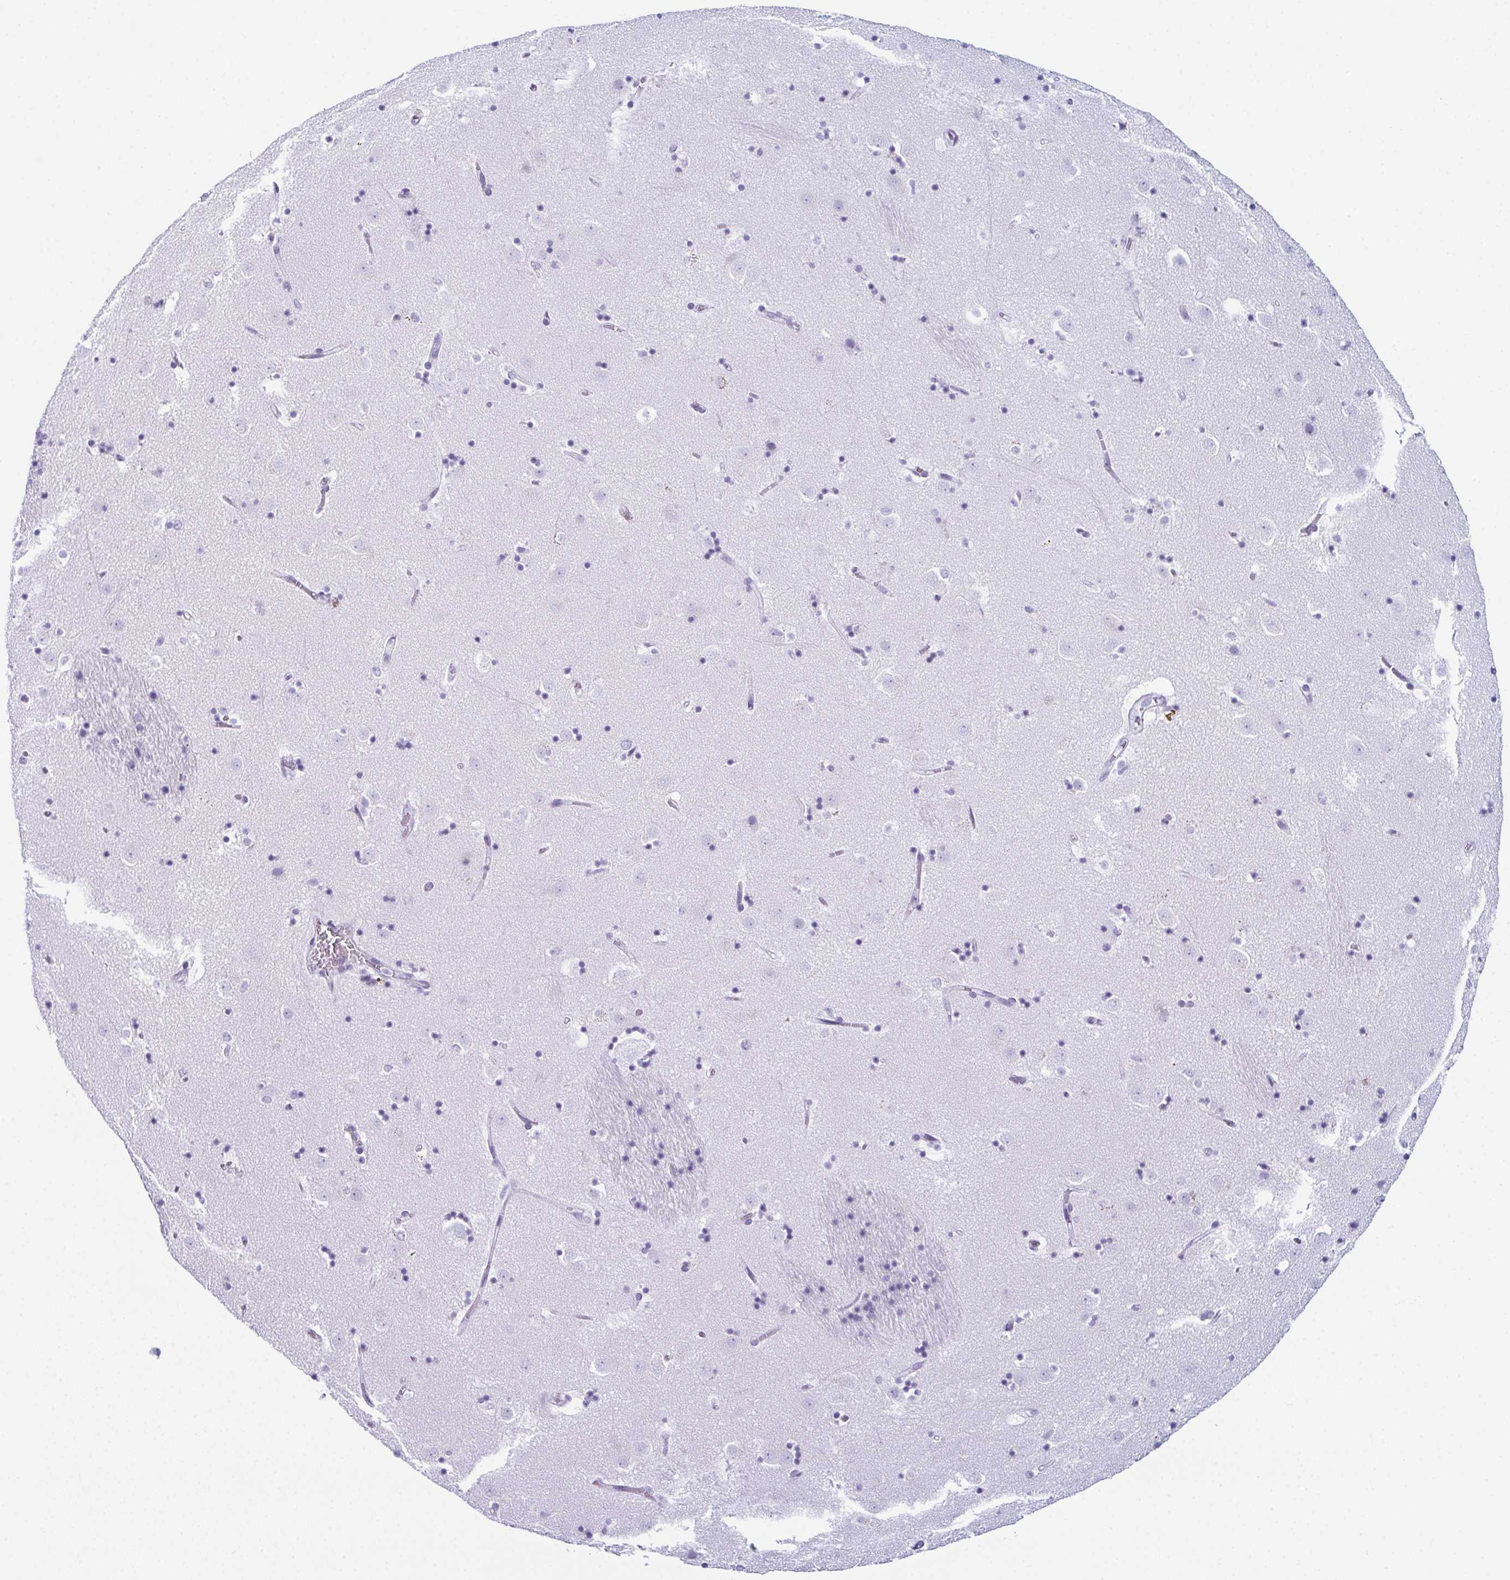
{"staining": {"intensity": "negative", "quantity": "none", "location": "none"}, "tissue": "caudate", "cell_type": "Glial cells", "image_type": "normal", "snomed": [{"axis": "morphology", "description": "Normal tissue, NOS"}, {"axis": "topography", "description": "Lateral ventricle wall"}], "caption": "Immunohistochemical staining of benign human caudate shows no significant staining in glial cells.", "gene": "ENKUR", "patient": {"sex": "male", "age": 58}}